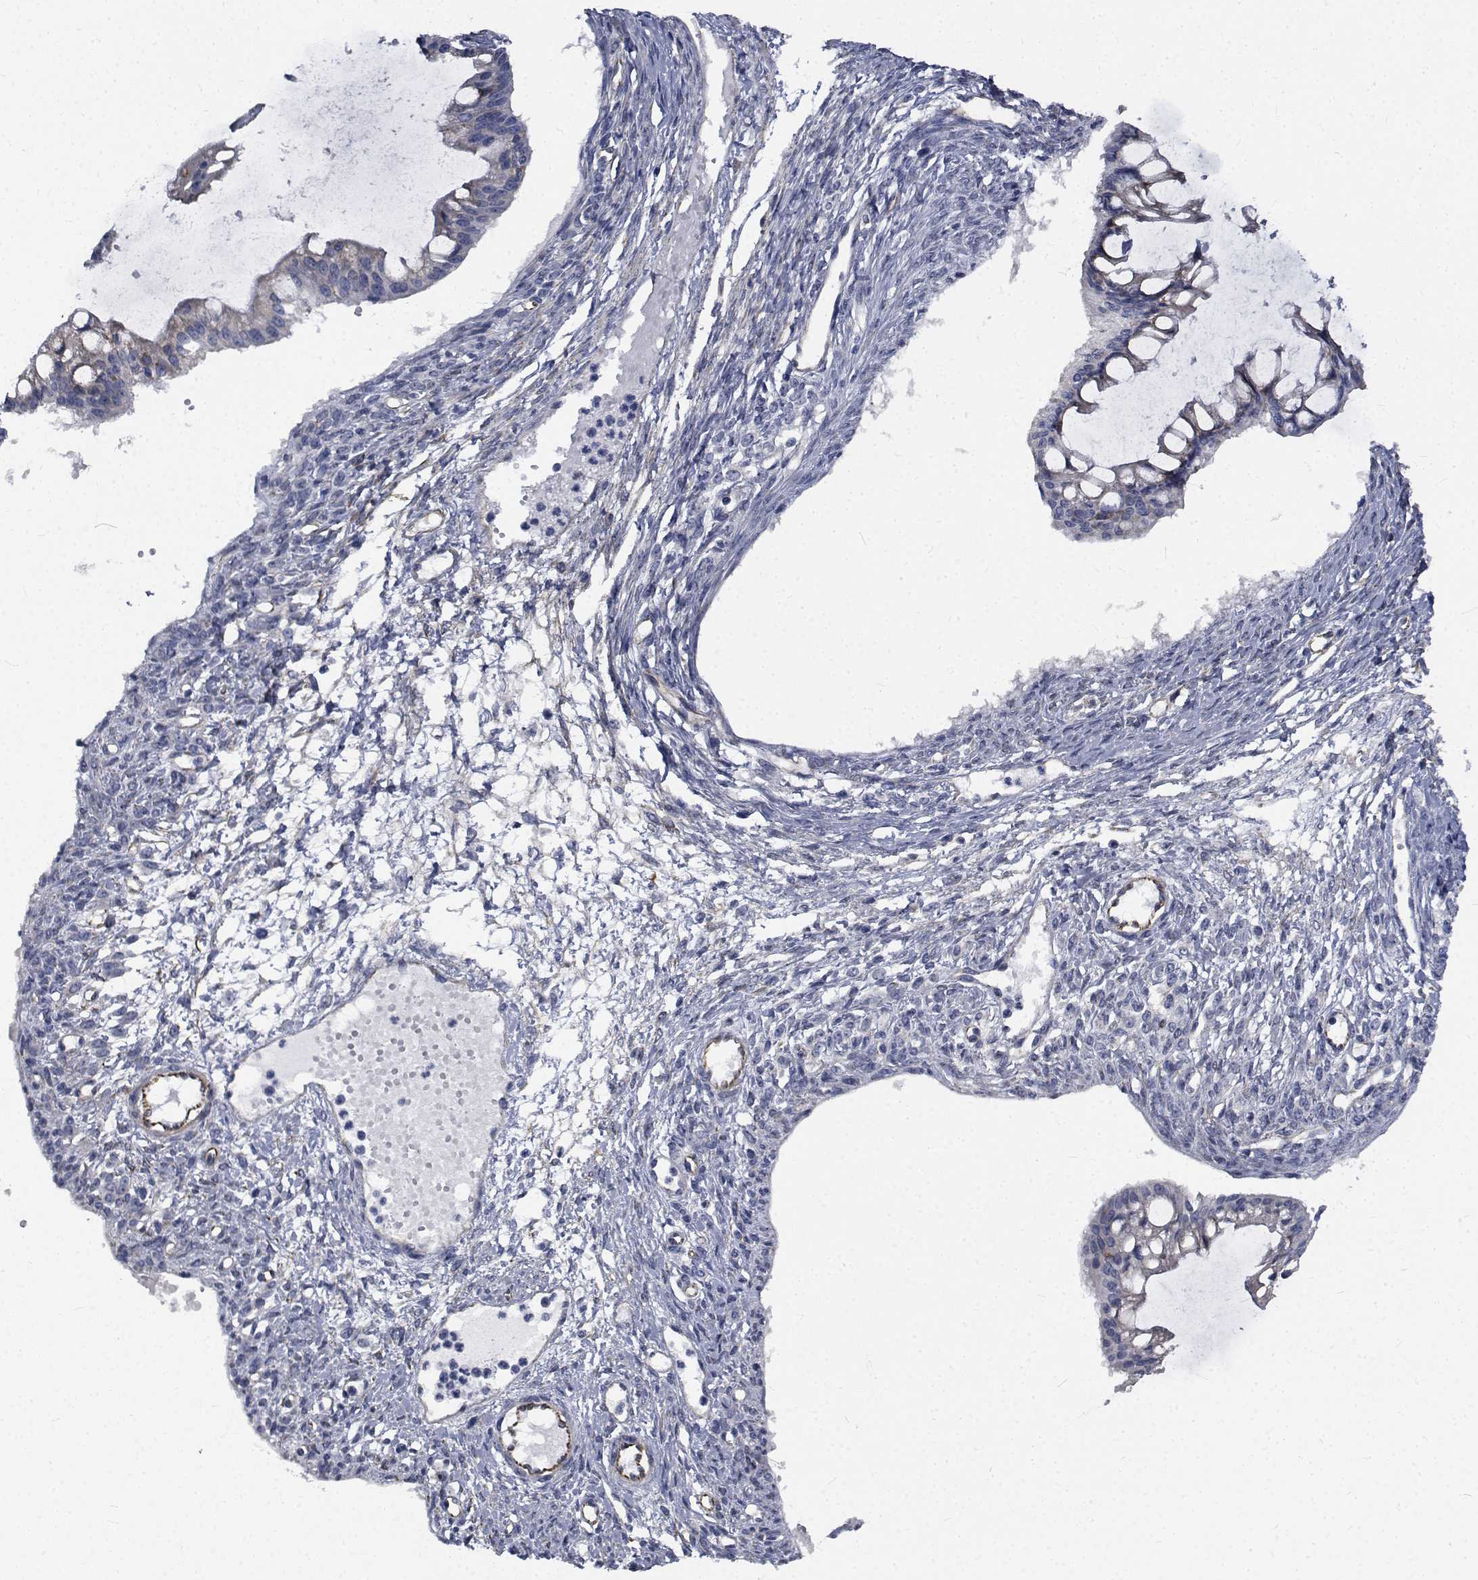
{"staining": {"intensity": "negative", "quantity": "none", "location": "none"}, "tissue": "ovarian cancer", "cell_type": "Tumor cells", "image_type": "cancer", "snomed": [{"axis": "morphology", "description": "Cystadenocarcinoma, mucinous, NOS"}, {"axis": "topography", "description": "Ovary"}], "caption": "A high-resolution micrograph shows IHC staining of ovarian mucinous cystadenocarcinoma, which displays no significant positivity in tumor cells.", "gene": "TTBK1", "patient": {"sex": "female", "age": 73}}